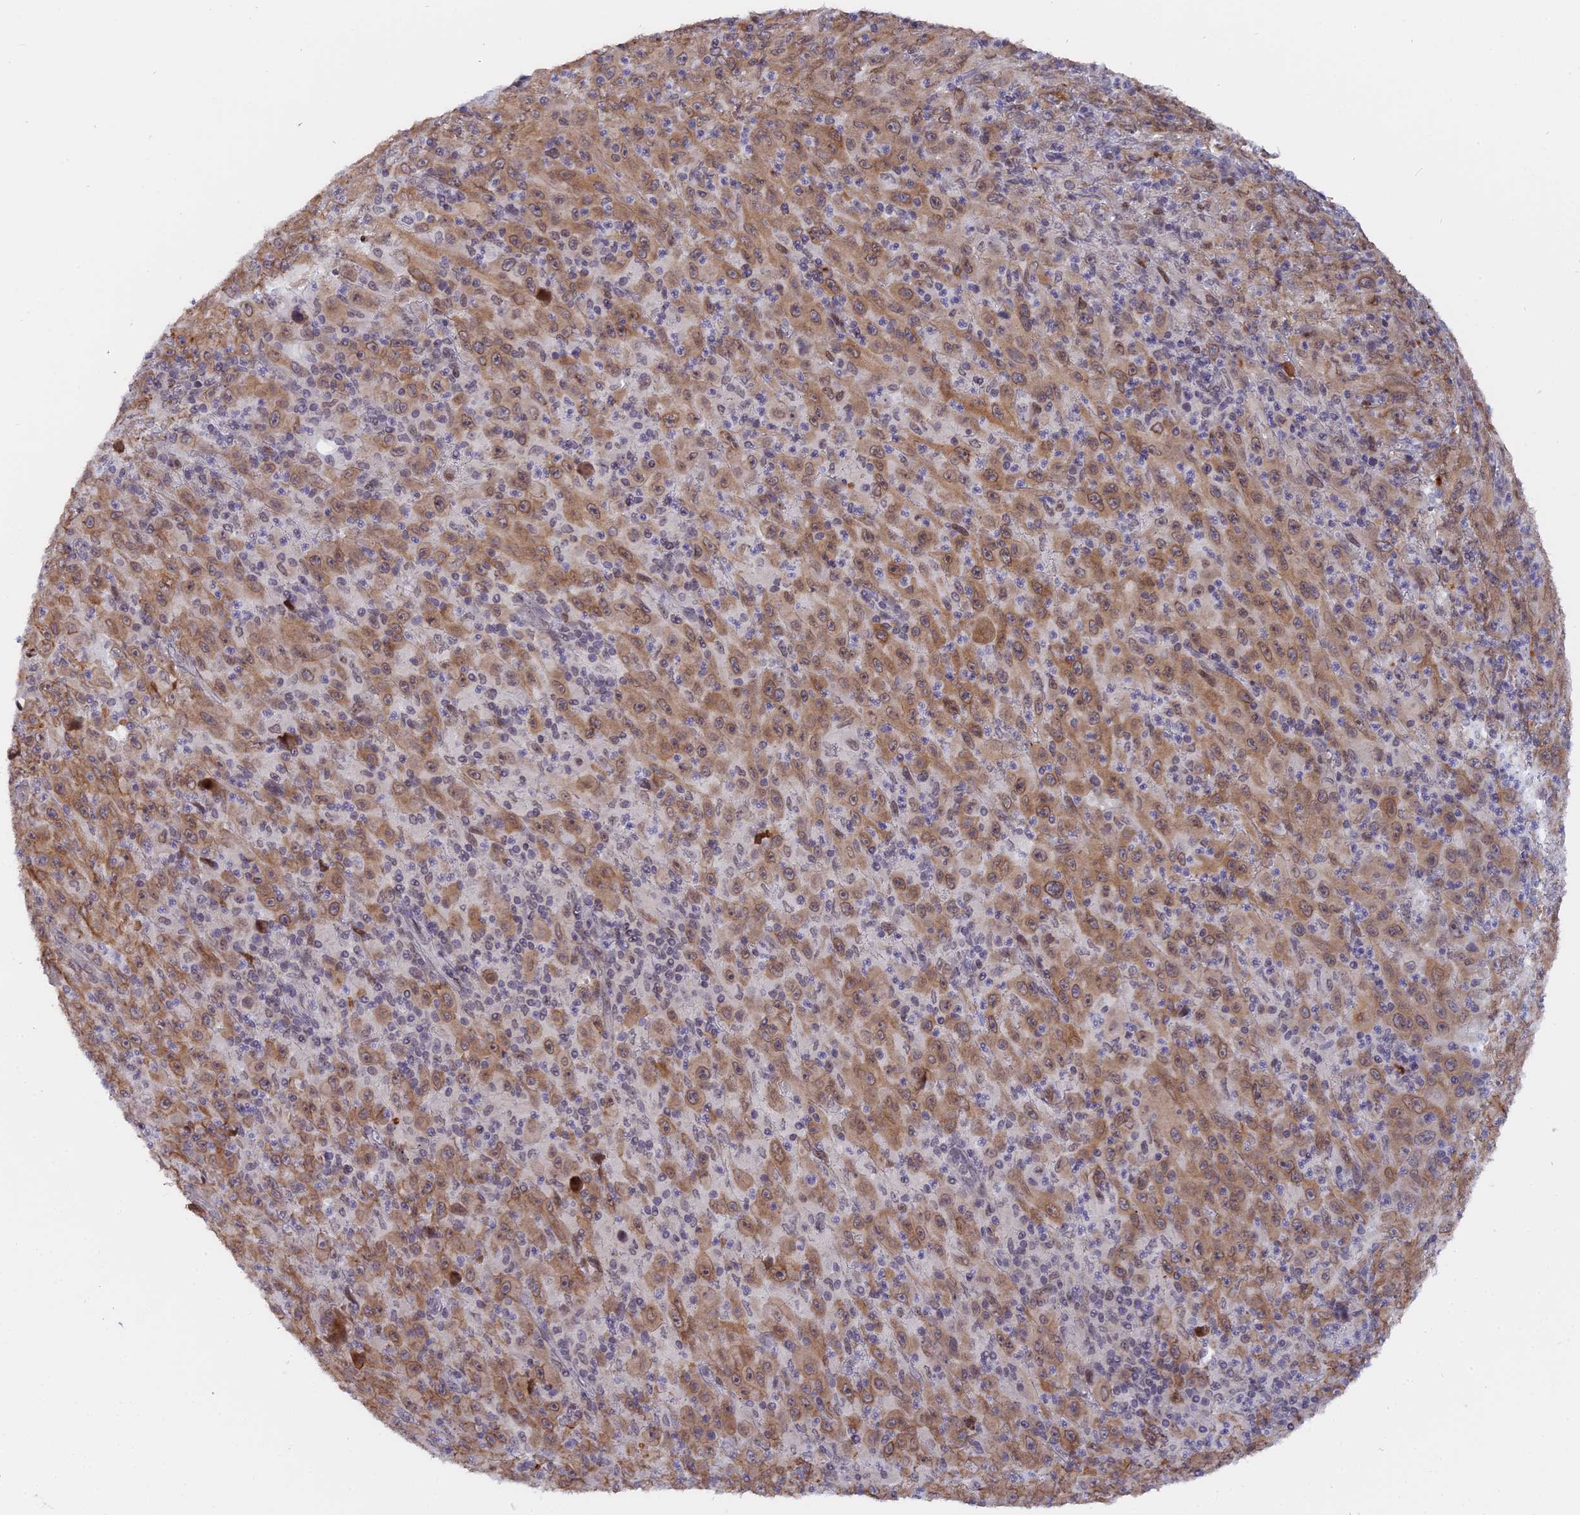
{"staining": {"intensity": "moderate", "quantity": ">75%", "location": "cytoplasmic/membranous,nuclear"}, "tissue": "melanoma", "cell_type": "Tumor cells", "image_type": "cancer", "snomed": [{"axis": "morphology", "description": "Malignant melanoma, Metastatic site"}, {"axis": "topography", "description": "Skin"}], "caption": "A brown stain shows moderate cytoplasmic/membranous and nuclear positivity of a protein in human melanoma tumor cells.", "gene": "PYGO1", "patient": {"sex": "female", "age": 56}}